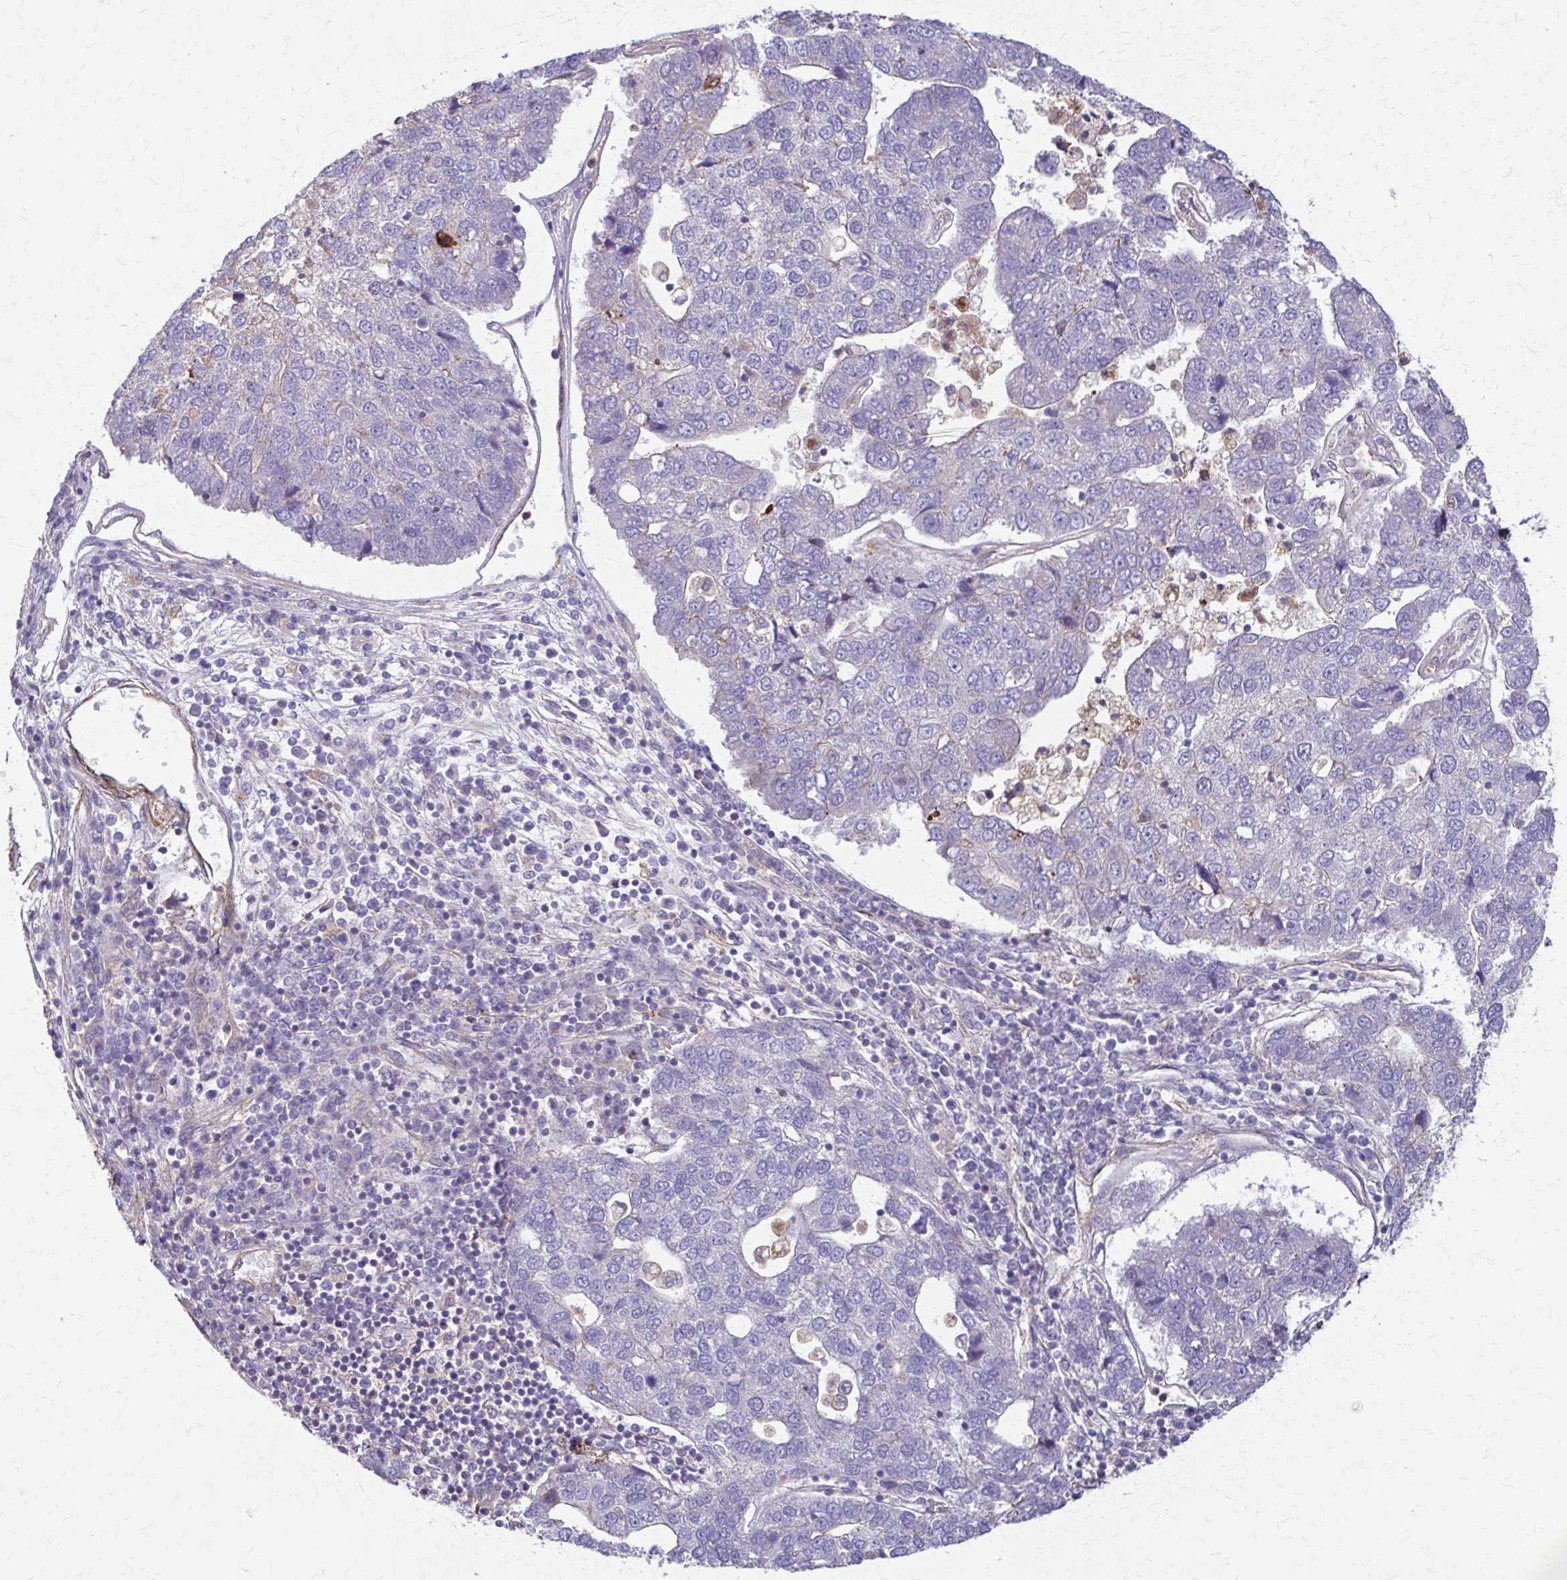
{"staining": {"intensity": "negative", "quantity": "none", "location": "none"}, "tissue": "pancreatic cancer", "cell_type": "Tumor cells", "image_type": "cancer", "snomed": [{"axis": "morphology", "description": "Adenocarcinoma, NOS"}, {"axis": "topography", "description": "Pancreas"}], "caption": "IHC image of human adenocarcinoma (pancreatic) stained for a protein (brown), which demonstrates no staining in tumor cells.", "gene": "DSP", "patient": {"sex": "female", "age": 61}}